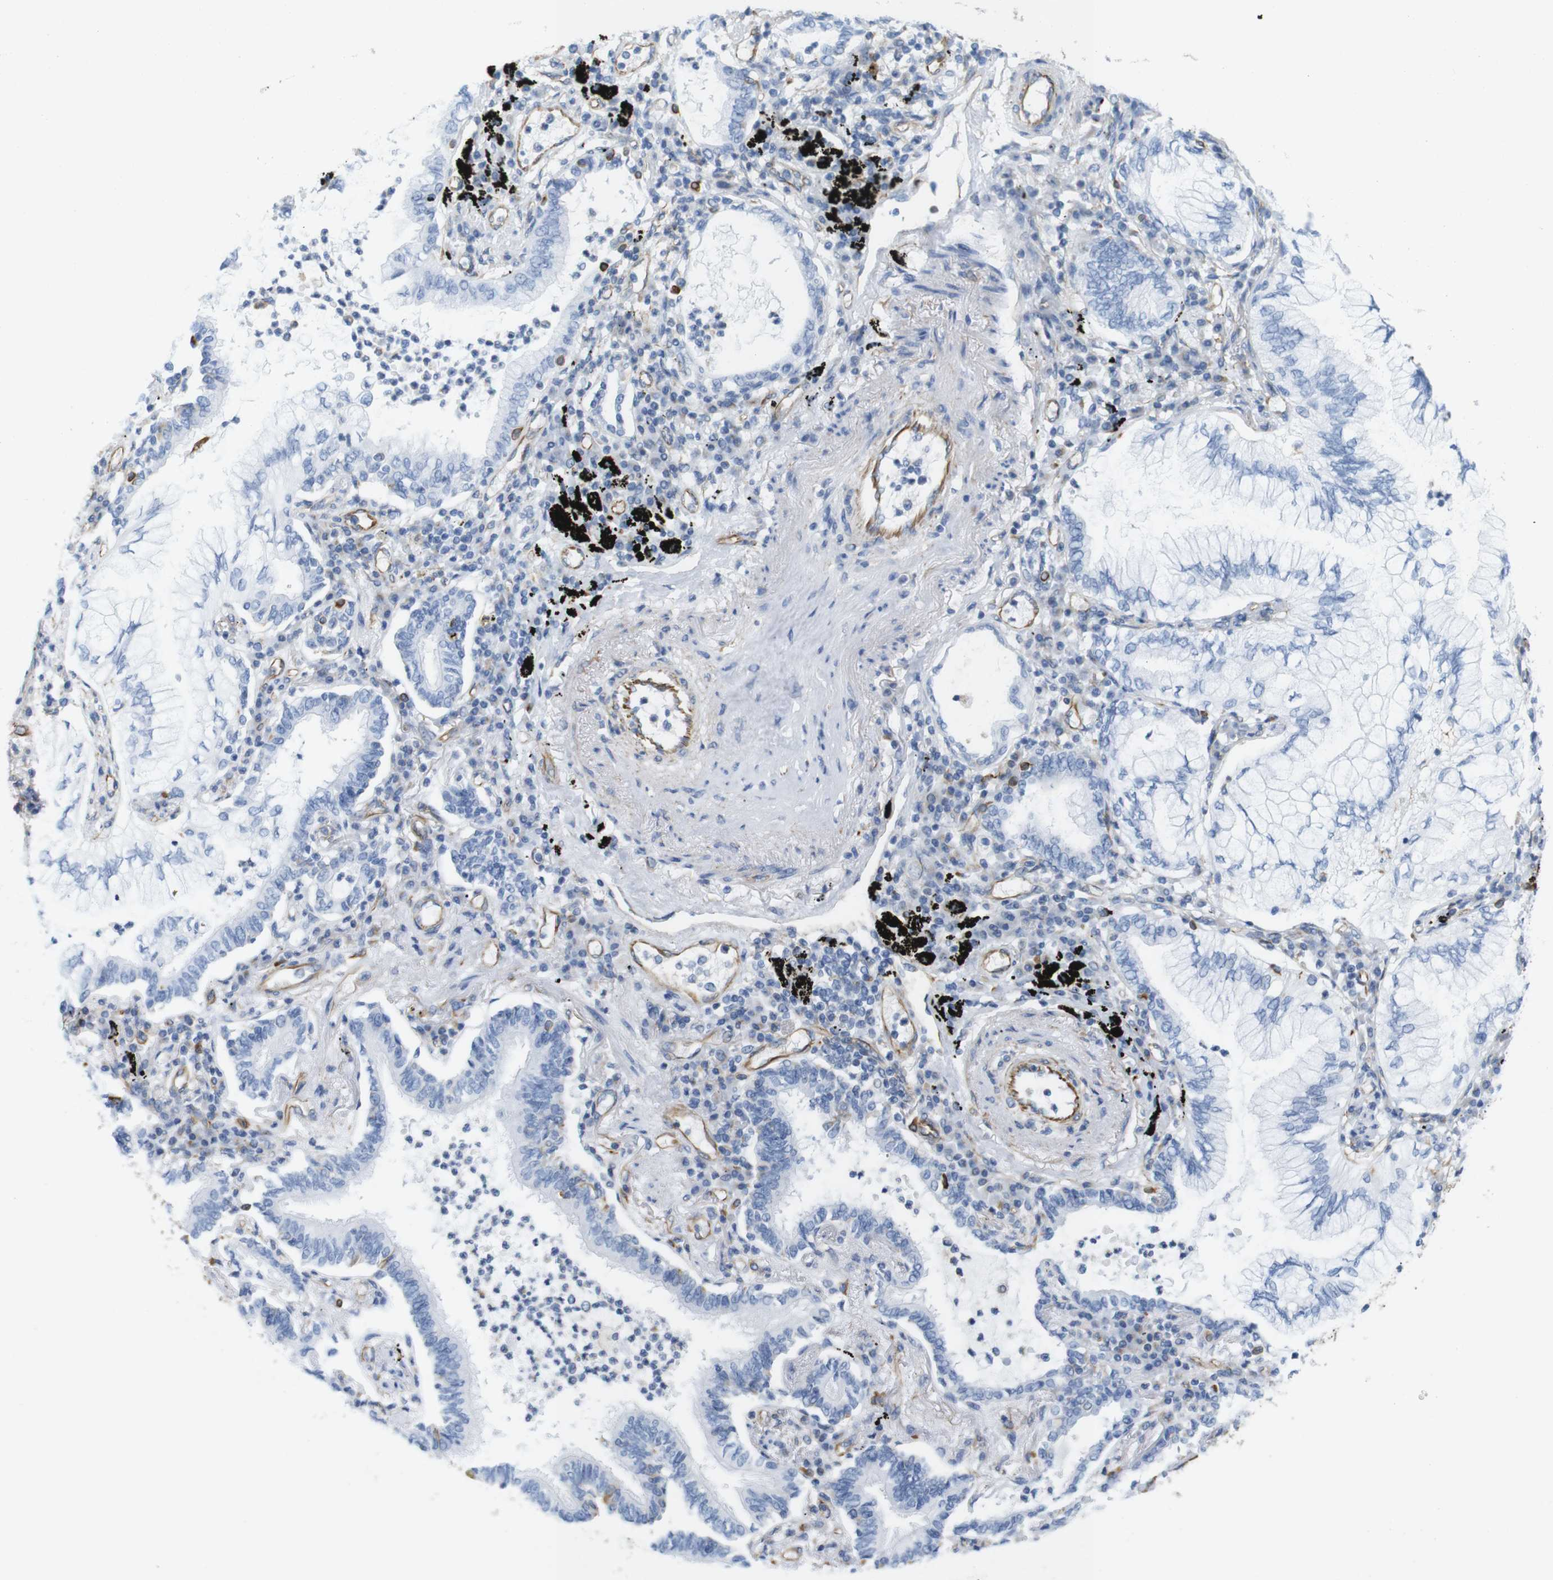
{"staining": {"intensity": "negative", "quantity": "none", "location": "none"}, "tissue": "lung cancer", "cell_type": "Tumor cells", "image_type": "cancer", "snomed": [{"axis": "morphology", "description": "Normal tissue, NOS"}, {"axis": "morphology", "description": "Adenocarcinoma, NOS"}, {"axis": "topography", "description": "Bronchus"}, {"axis": "topography", "description": "Lung"}], "caption": "Immunohistochemical staining of human lung cancer exhibits no significant positivity in tumor cells. The staining was performed using DAB (3,3'-diaminobenzidine) to visualize the protein expression in brown, while the nuclei were stained in blue with hematoxylin (Magnification: 20x).", "gene": "MS4A10", "patient": {"sex": "female", "age": 70}}